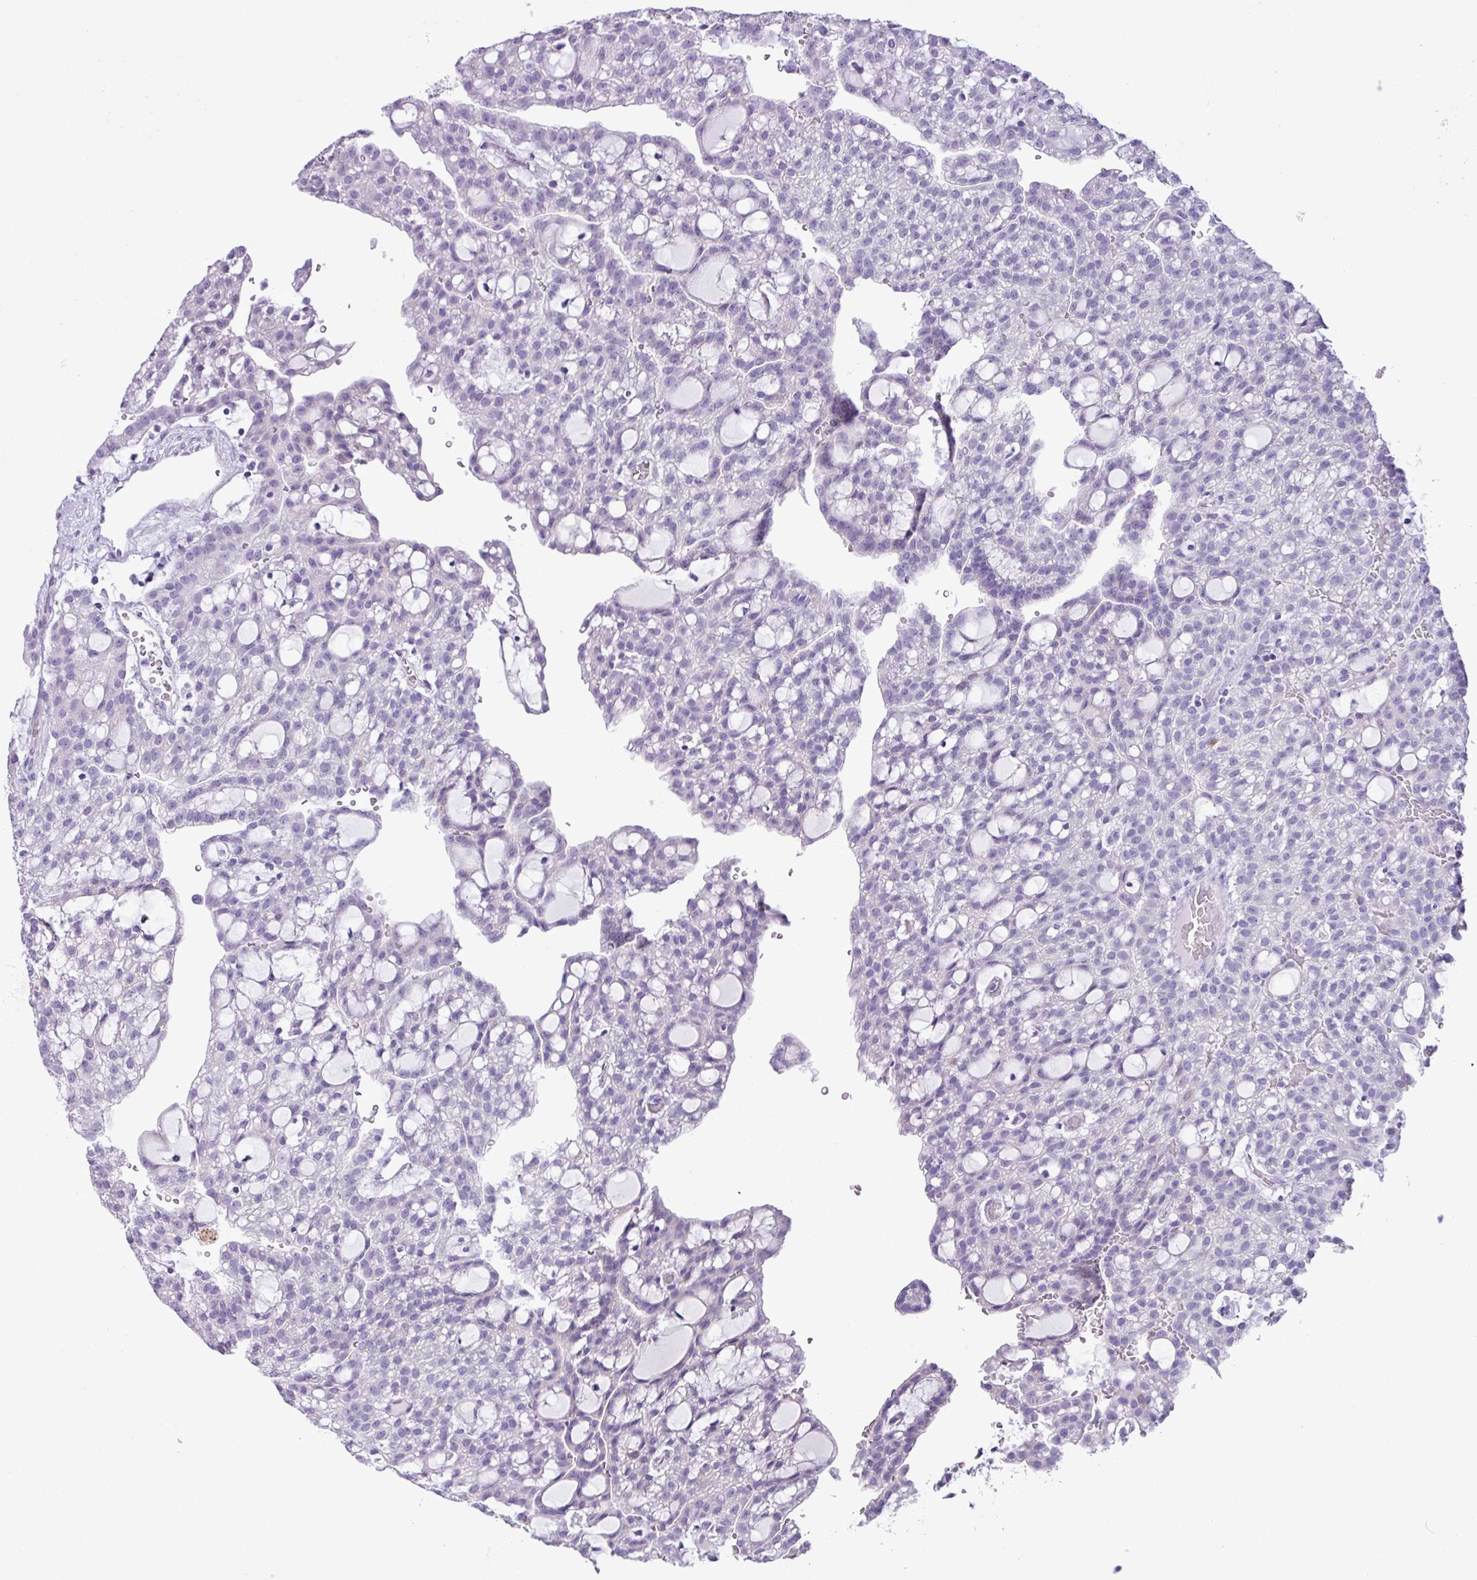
{"staining": {"intensity": "negative", "quantity": "none", "location": "none"}, "tissue": "renal cancer", "cell_type": "Tumor cells", "image_type": "cancer", "snomed": [{"axis": "morphology", "description": "Adenocarcinoma, NOS"}, {"axis": "topography", "description": "Kidney"}], "caption": "High magnification brightfield microscopy of adenocarcinoma (renal) stained with DAB (3,3'-diaminobenzidine) (brown) and counterstained with hematoxylin (blue): tumor cells show no significant expression. The staining was performed using DAB to visualize the protein expression in brown, while the nuclei were stained in blue with hematoxylin (Magnification: 20x).", "gene": "AGO3", "patient": {"sex": "male", "age": 63}}